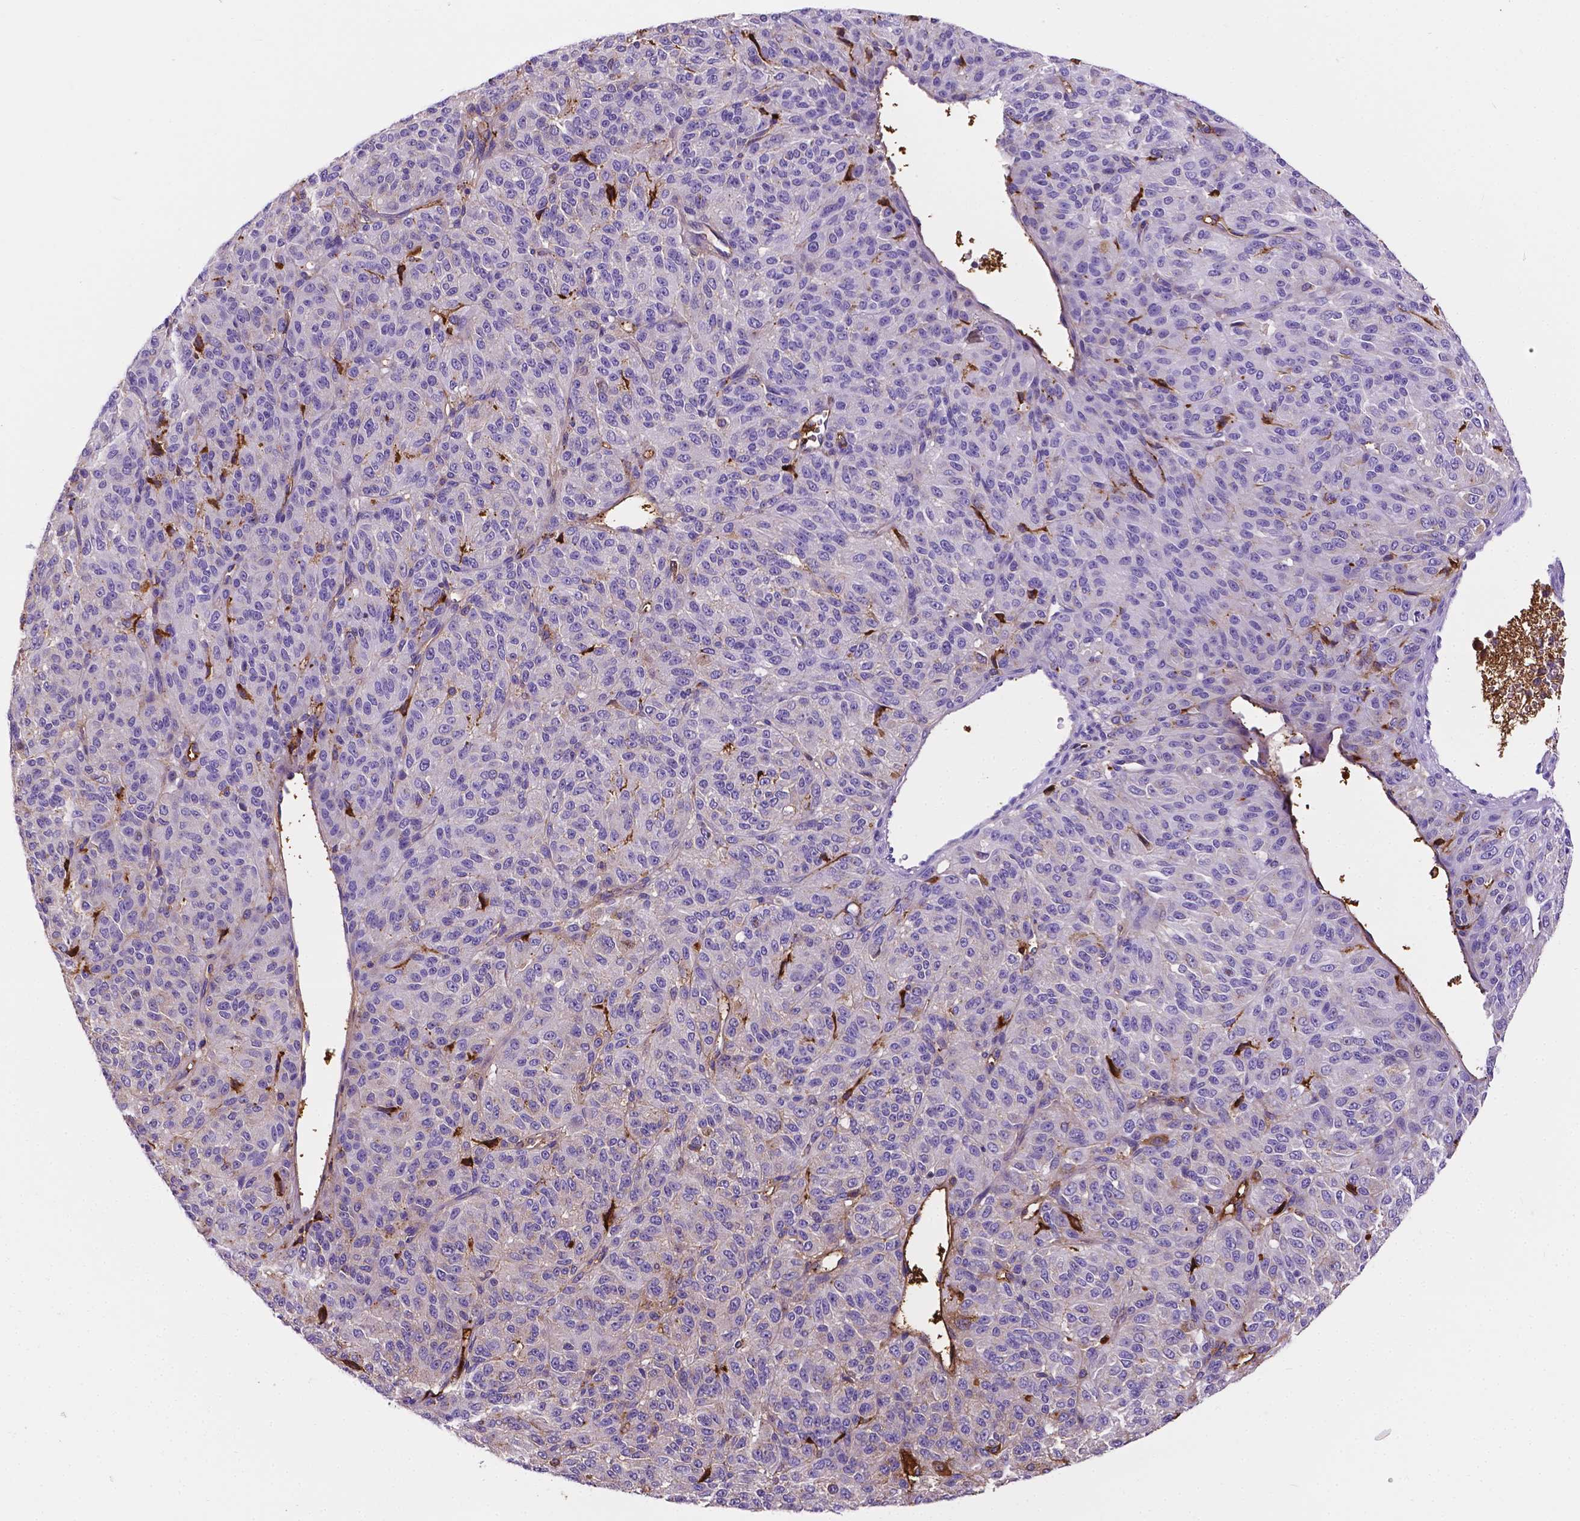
{"staining": {"intensity": "strong", "quantity": "<25%", "location": "cytoplasmic/membranous"}, "tissue": "melanoma", "cell_type": "Tumor cells", "image_type": "cancer", "snomed": [{"axis": "morphology", "description": "Malignant melanoma, Metastatic site"}, {"axis": "topography", "description": "Brain"}], "caption": "Brown immunohistochemical staining in malignant melanoma (metastatic site) reveals strong cytoplasmic/membranous expression in about <25% of tumor cells.", "gene": "APOE", "patient": {"sex": "female", "age": 56}}